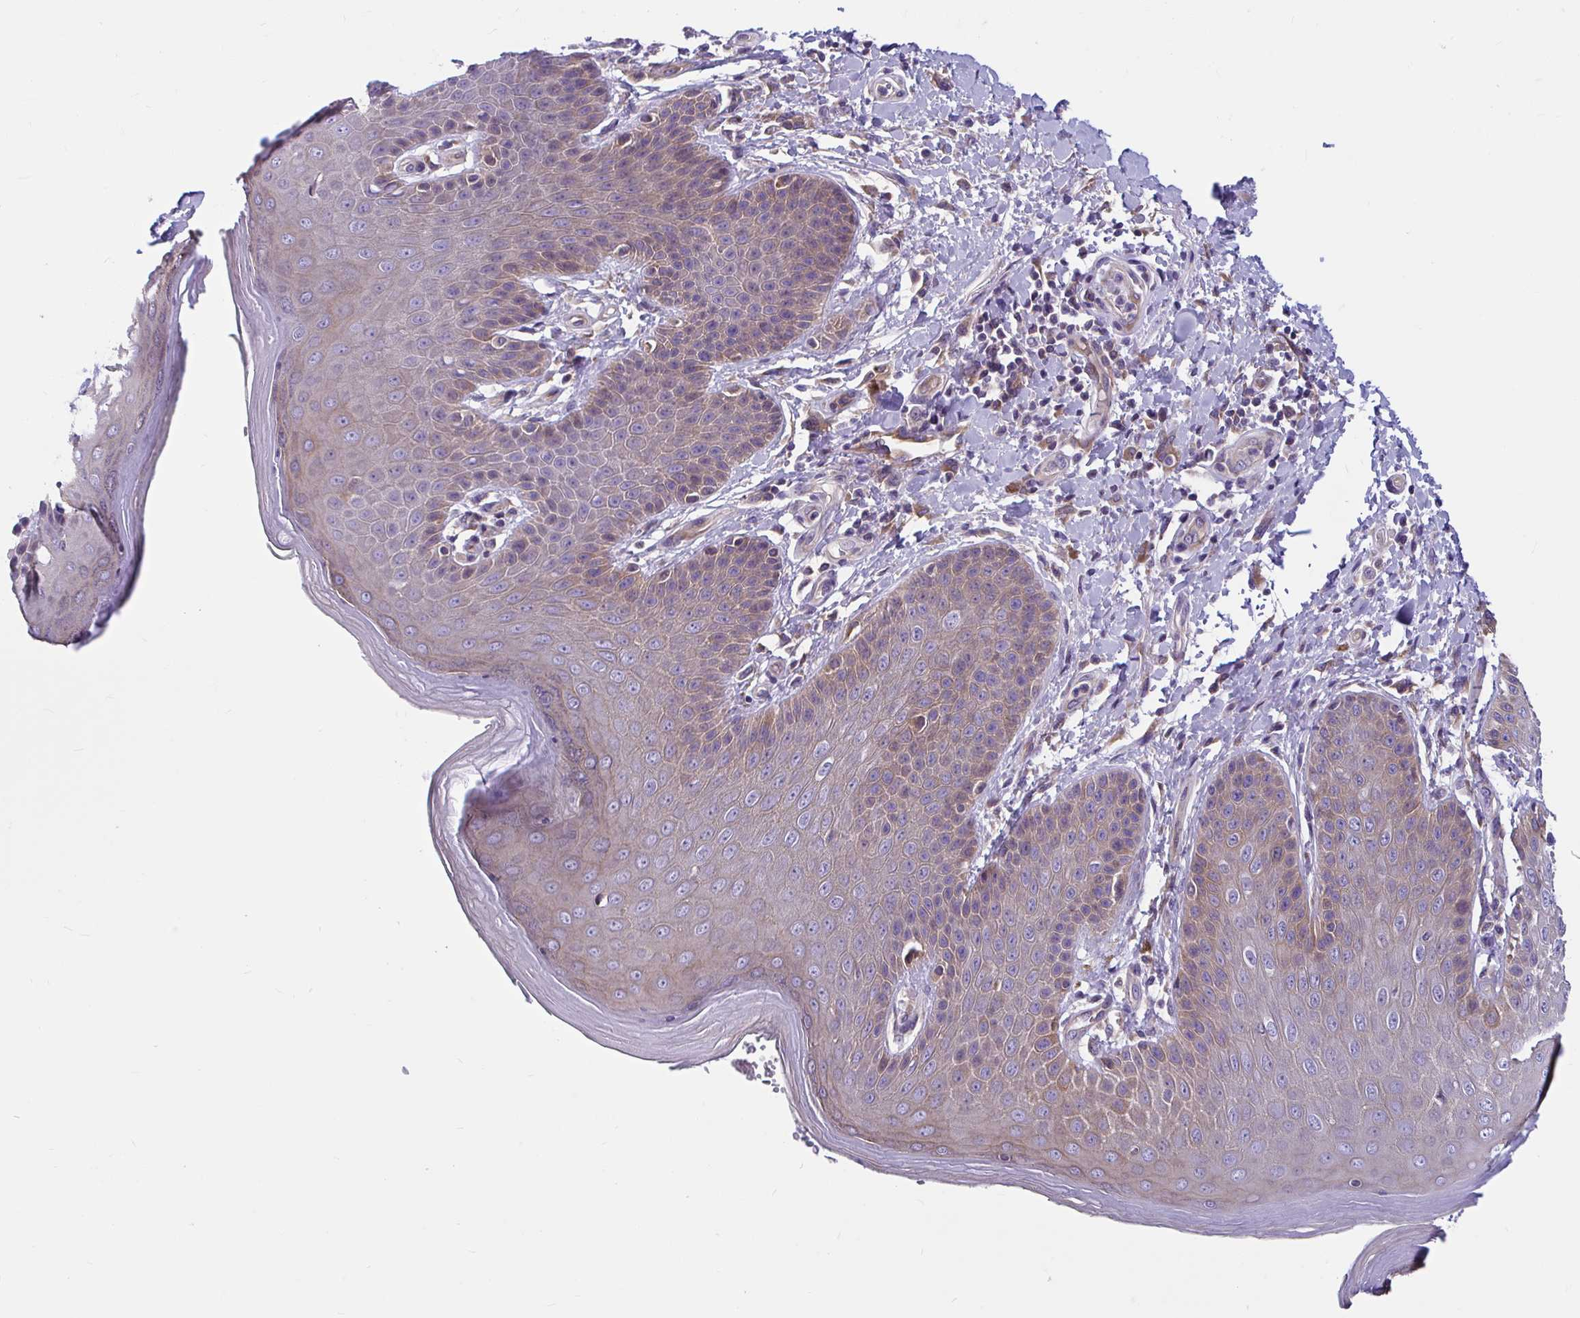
{"staining": {"intensity": "moderate", "quantity": "25%-75%", "location": "cytoplasmic/membranous"}, "tissue": "skin", "cell_type": "Epidermal cells", "image_type": "normal", "snomed": [{"axis": "morphology", "description": "Normal tissue, NOS"}, {"axis": "topography", "description": "Peripheral nerve tissue"}], "caption": "Immunohistochemical staining of benign human skin demonstrates moderate cytoplasmic/membranous protein expression in about 25%-75% of epidermal cells.", "gene": "WBP1", "patient": {"sex": "male", "age": 51}}